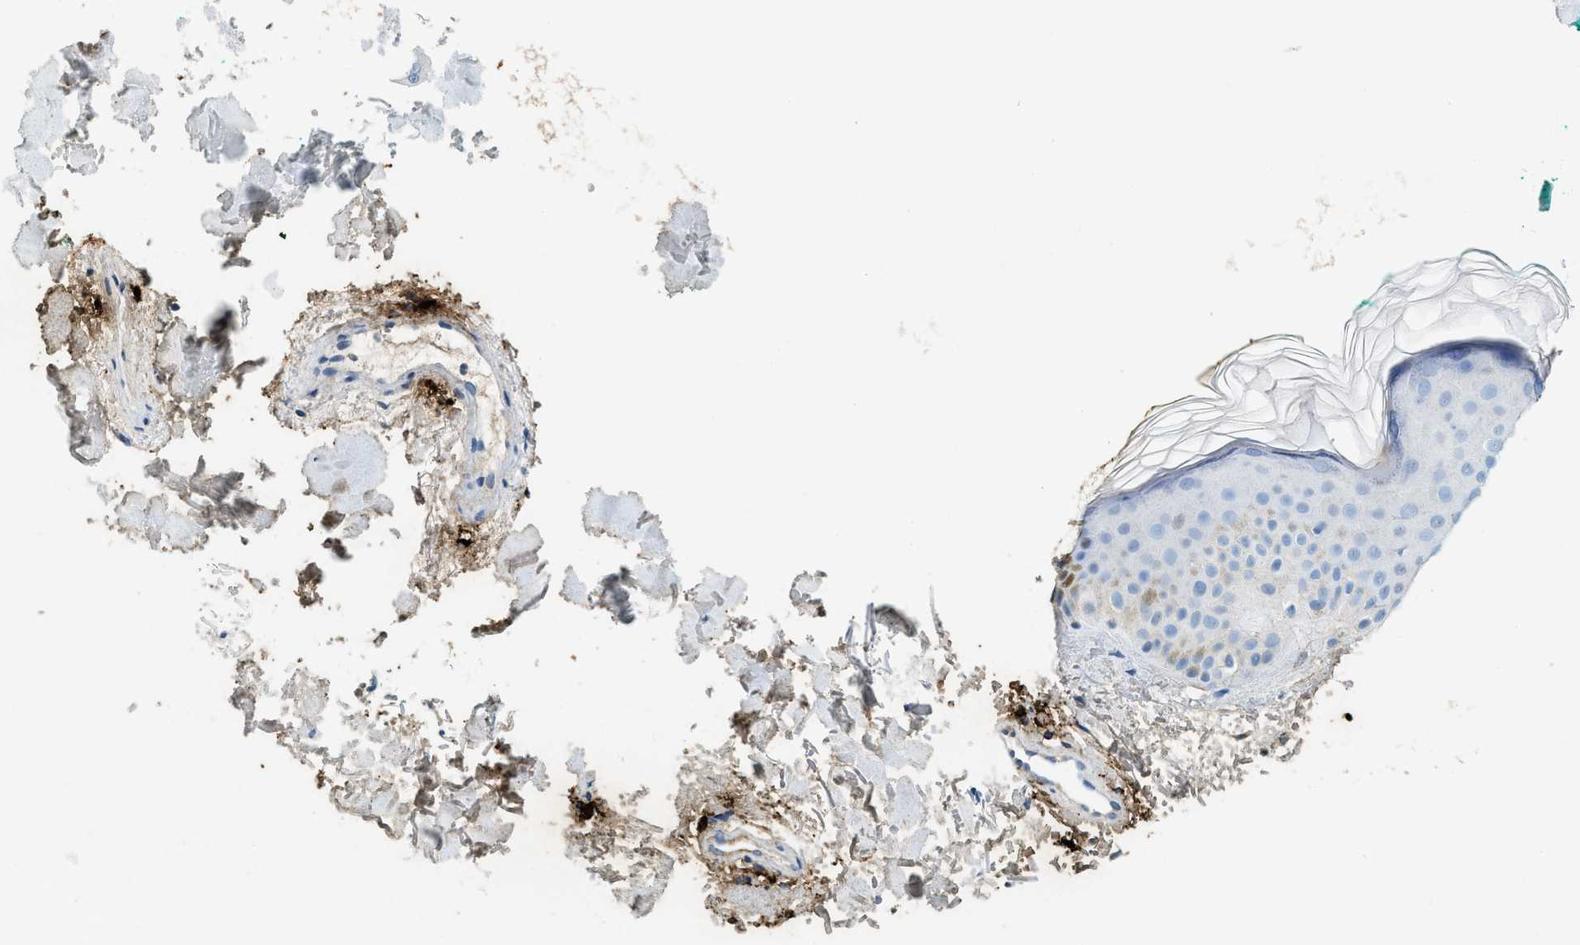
{"staining": {"intensity": "weak", "quantity": "<25%", "location": "cytoplasmic/membranous"}, "tissue": "skin", "cell_type": "Keratinocytes", "image_type": "normal", "snomed": [{"axis": "morphology", "description": "Normal tissue, NOS"}, {"axis": "topography", "description": "Skin"}], "caption": "Immunohistochemistry histopathology image of unremarkable skin: skin stained with DAB exhibits no significant protein staining in keratinocytes.", "gene": "TPSAB1", "patient": {"sex": "male", "age": 71}}